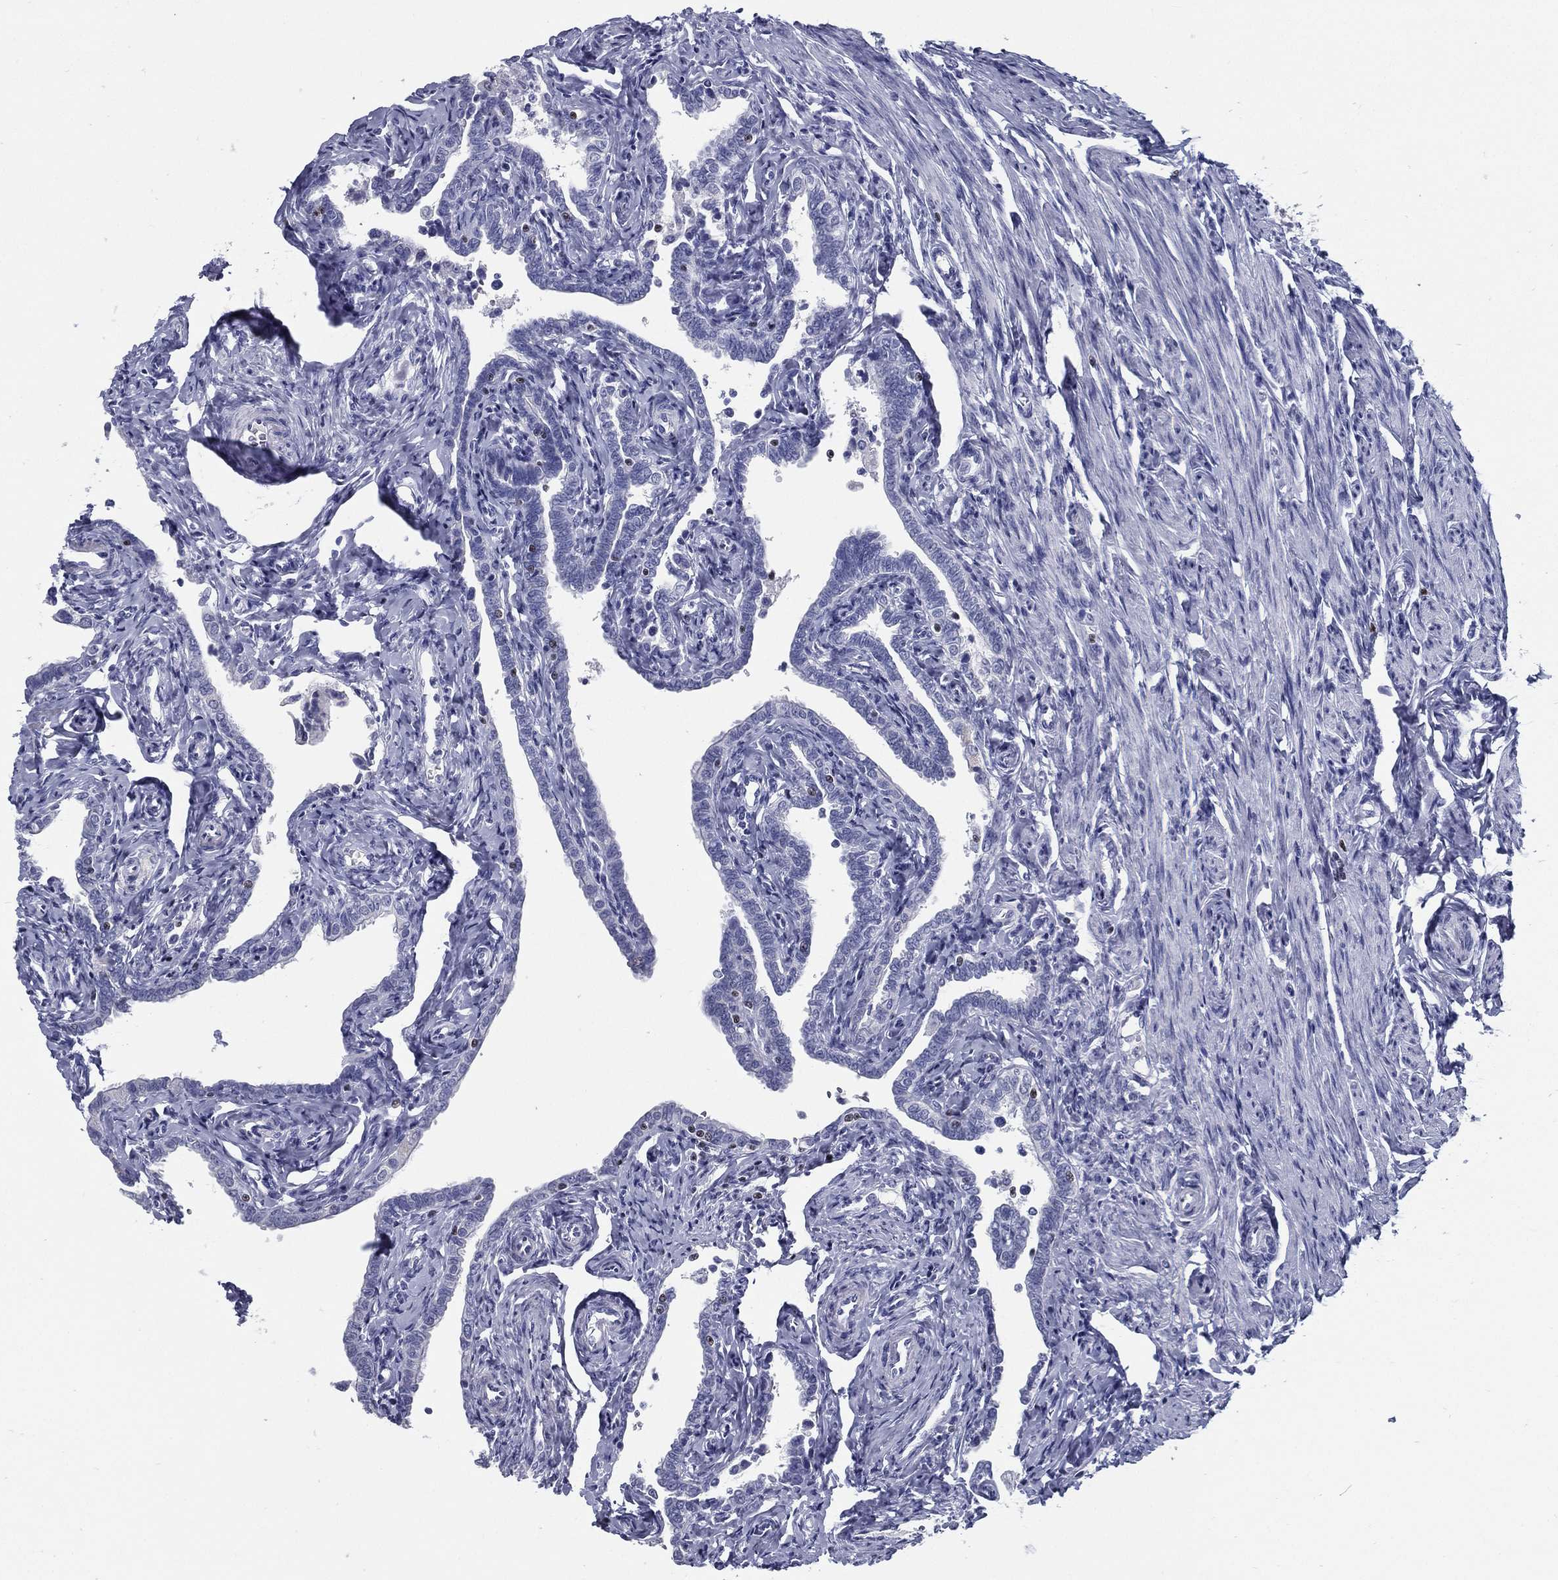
{"staining": {"intensity": "negative", "quantity": "none", "location": "none"}, "tissue": "fallopian tube", "cell_type": "Glandular cells", "image_type": "normal", "snomed": [{"axis": "morphology", "description": "Normal tissue, NOS"}, {"axis": "topography", "description": "Fallopian tube"}, {"axis": "topography", "description": "Ovary"}], "caption": "DAB (3,3'-diaminobenzidine) immunohistochemical staining of unremarkable human fallopian tube displays no significant positivity in glandular cells.", "gene": "PYHIN1", "patient": {"sex": "female", "age": 54}}